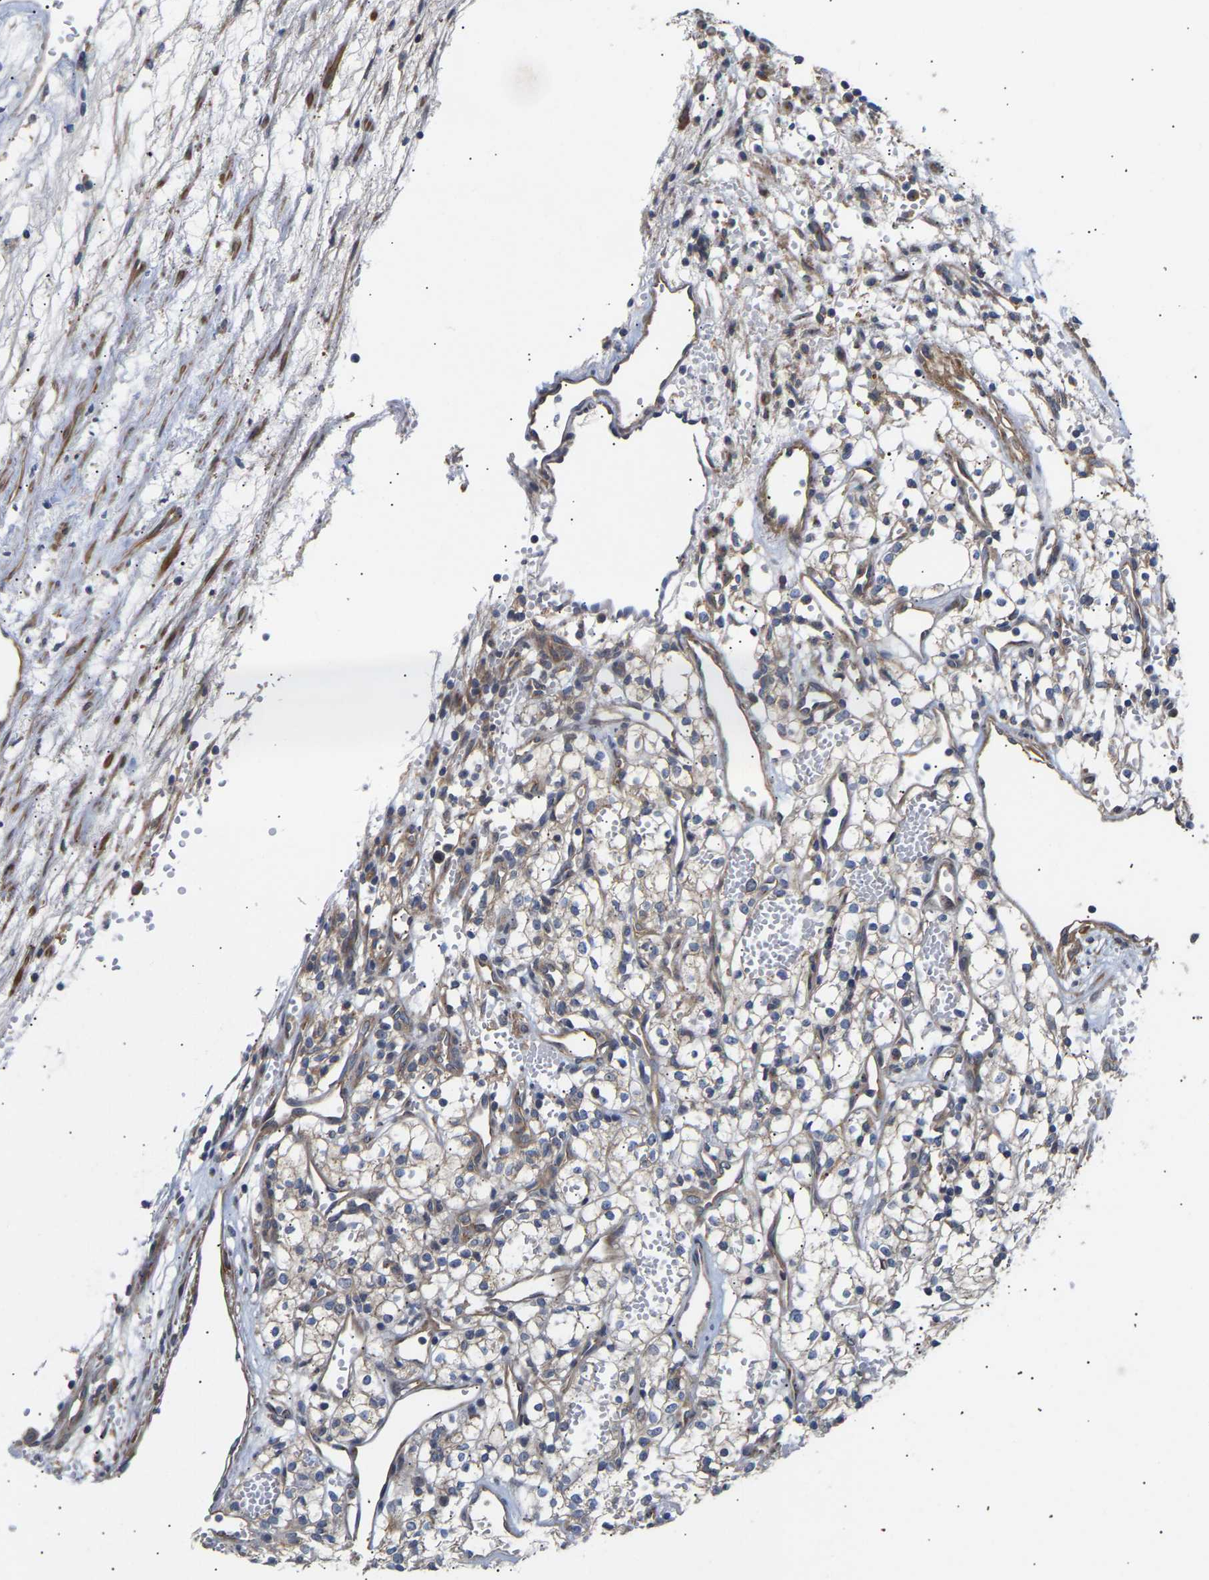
{"staining": {"intensity": "weak", "quantity": "<25%", "location": "cytoplasmic/membranous"}, "tissue": "renal cancer", "cell_type": "Tumor cells", "image_type": "cancer", "snomed": [{"axis": "morphology", "description": "Adenocarcinoma, NOS"}, {"axis": "topography", "description": "Kidney"}], "caption": "Immunohistochemistry (IHC) of renal adenocarcinoma reveals no staining in tumor cells.", "gene": "KASH5", "patient": {"sex": "male", "age": 59}}